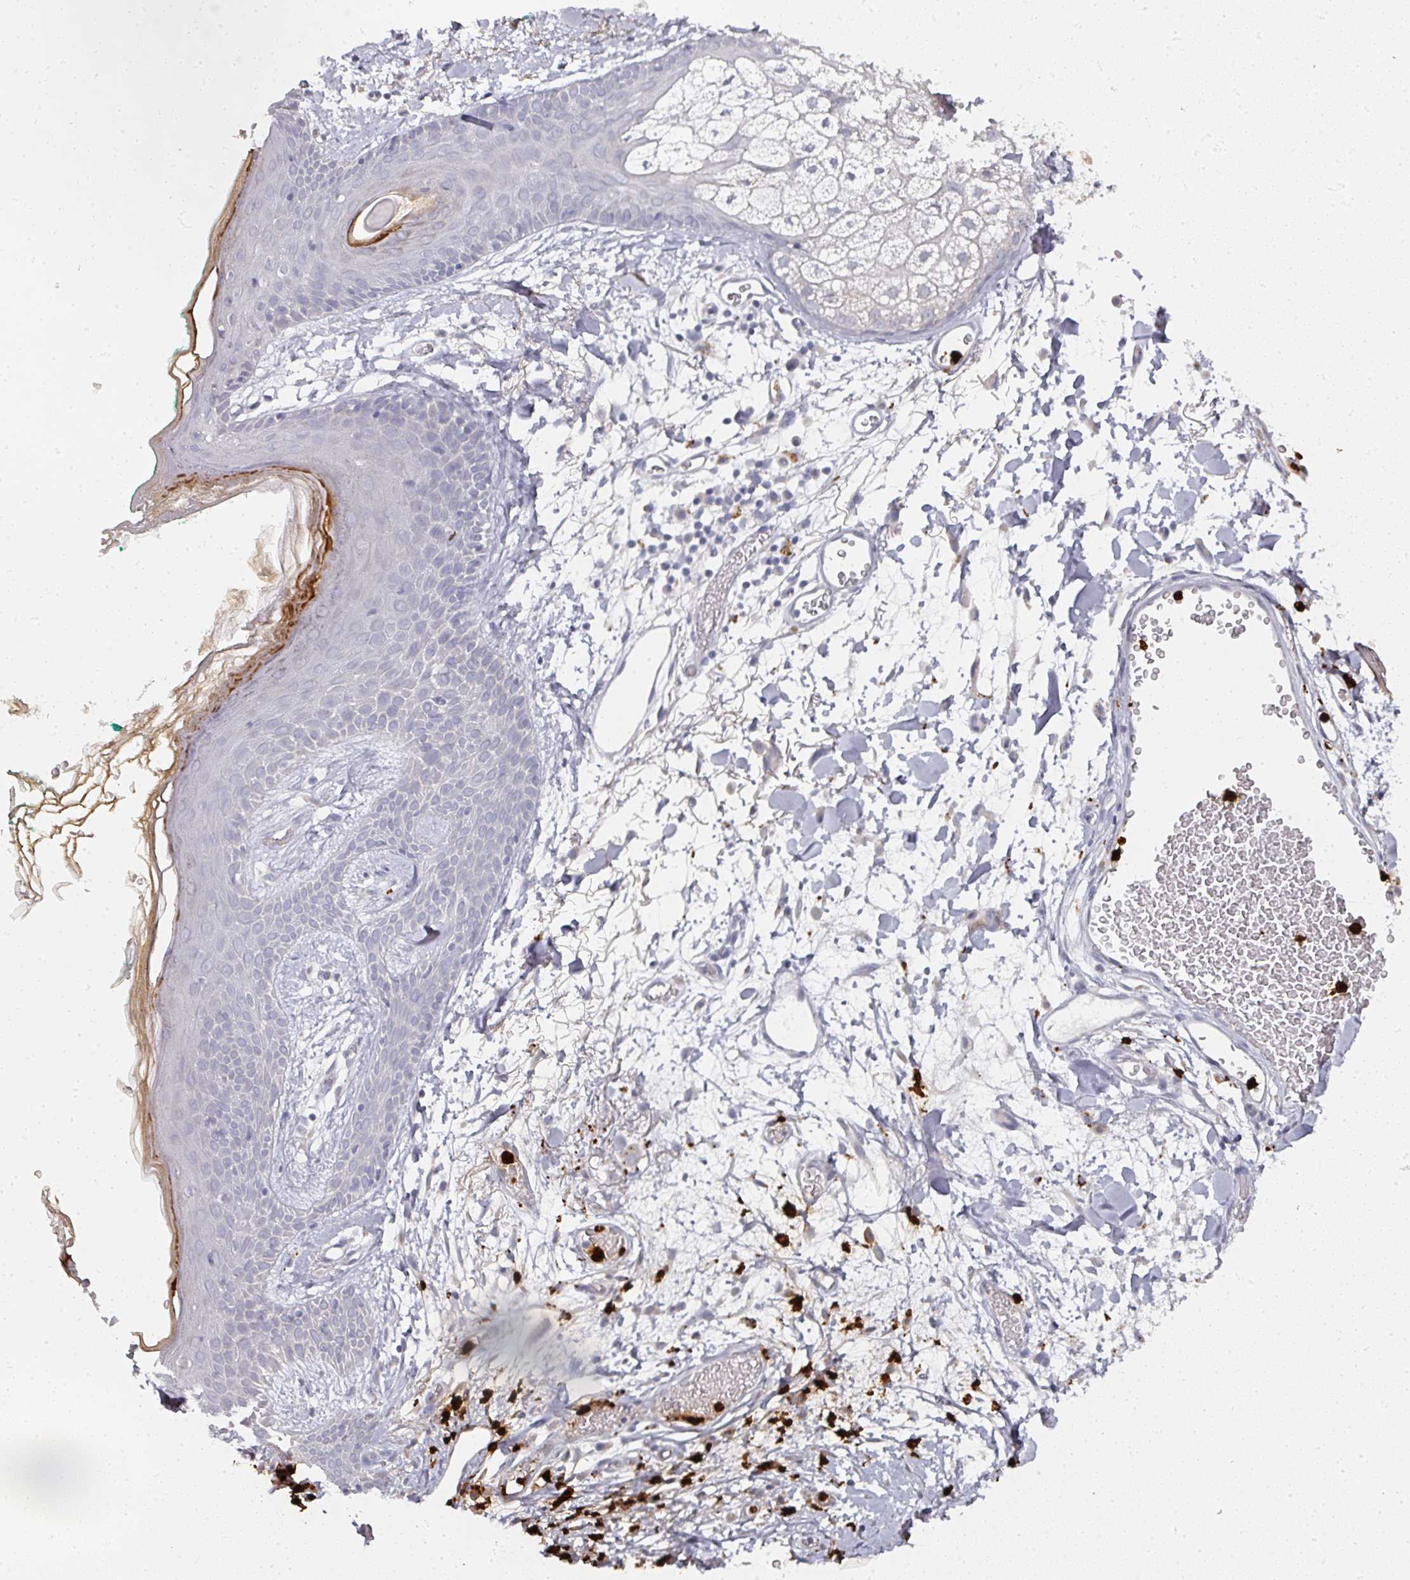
{"staining": {"intensity": "negative", "quantity": "none", "location": "none"}, "tissue": "skin", "cell_type": "Fibroblasts", "image_type": "normal", "snomed": [{"axis": "morphology", "description": "Normal tissue, NOS"}, {"axis": "topography", "description": "Skin"}], "caption": "High power microscopy histopathology image of an IHC micrograph of unremarkable skin, revealing no significant positivity in fibroblasts. The staining is performed using DAB brown chromogen with nuclei counter-stained in using hematoxylin.", "gene": "CAMP", "patient": {"sex": "male", "age": 79}}